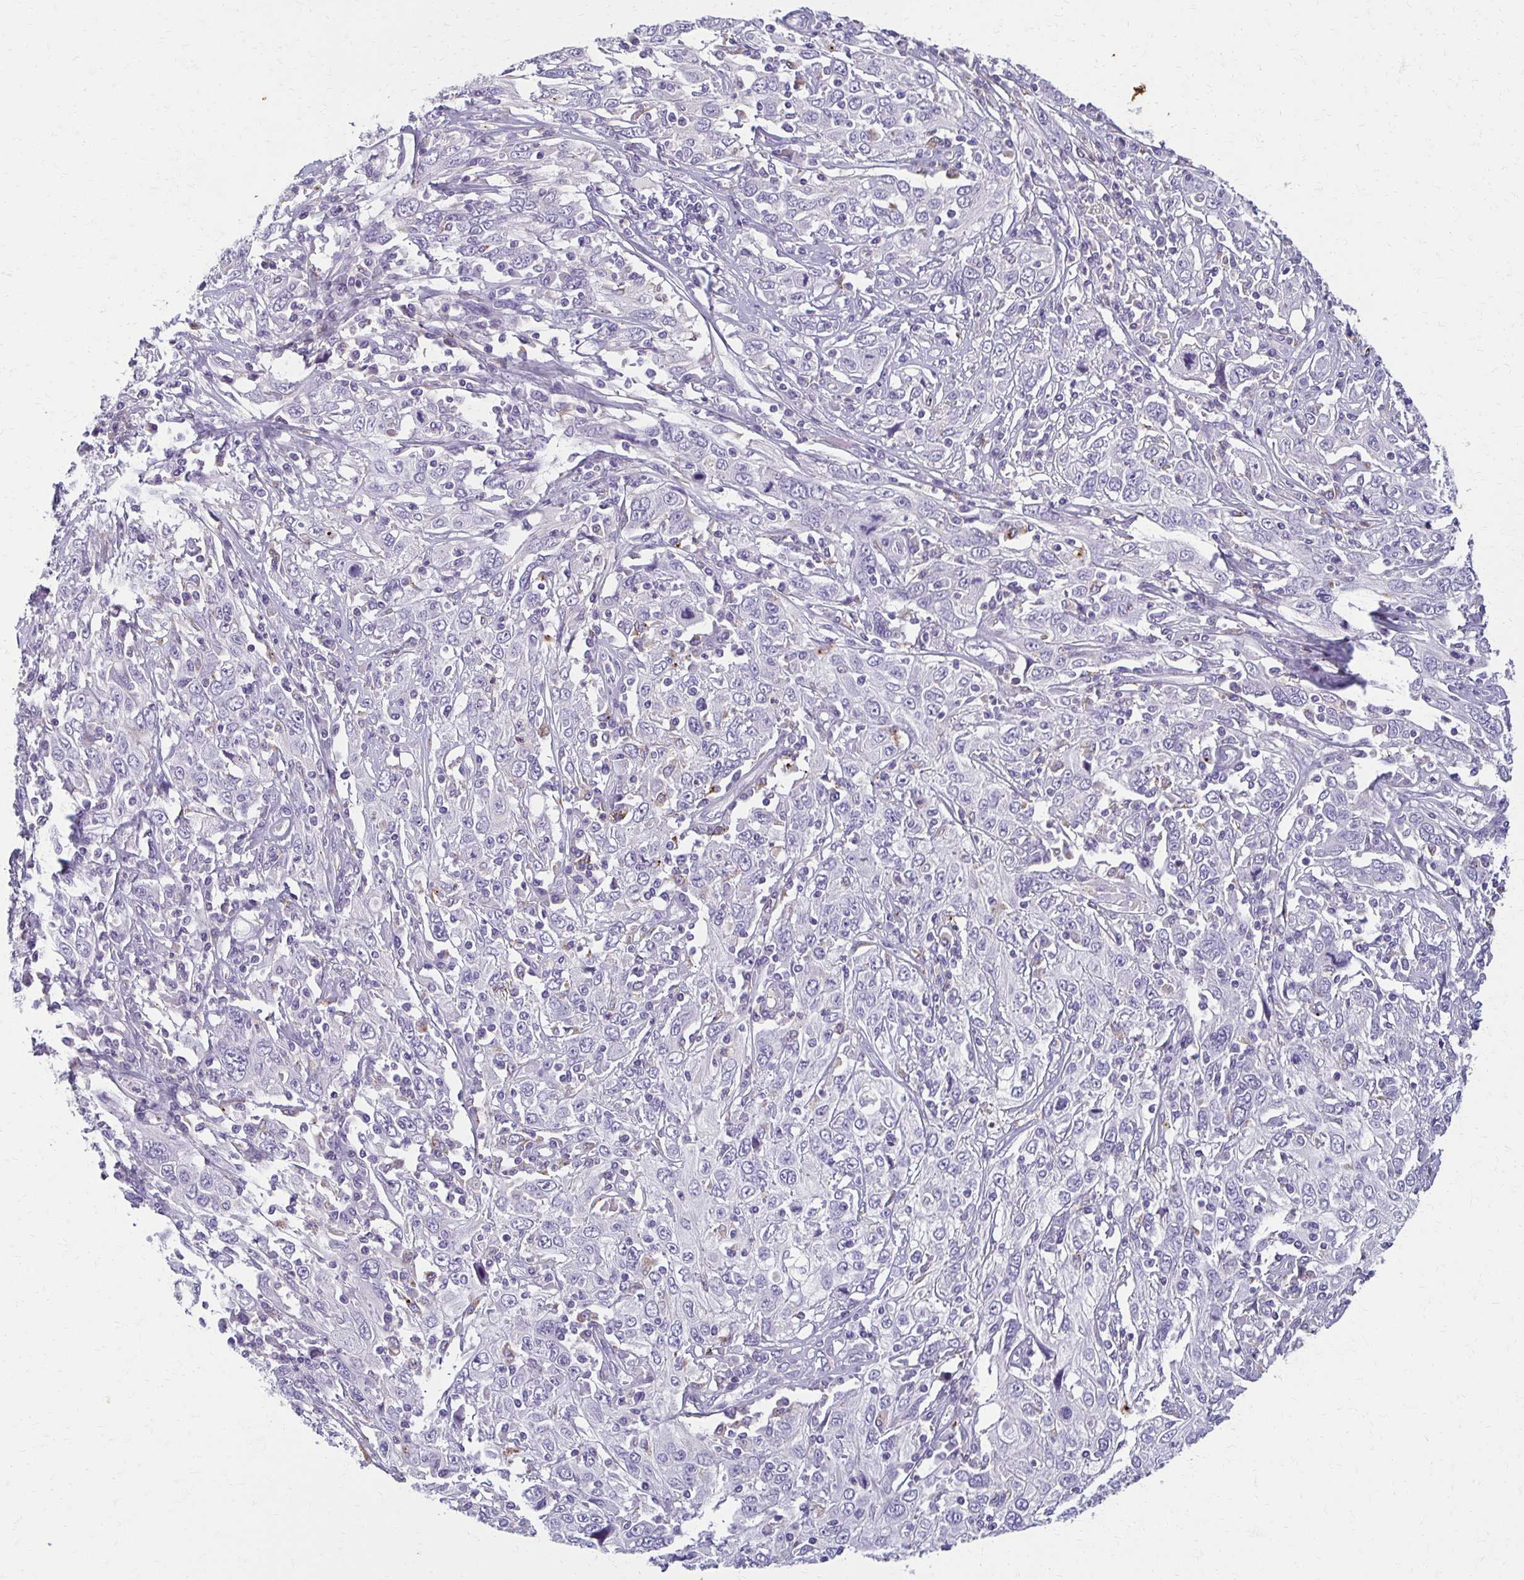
{"staining": {"intensity": "negative", "quantity": "none", "location": "none"}, "tissue": "cervical cancer", "cell_type": "Tumor cells", "image_type": "cancer", "snomed": [{"axis": "morphology", "description": "Squamous cell carcinoma, NOS"}, {"axis": "topography", "description": "Cervix"}], "caption": "DAB (3,3'-diaminobenzidine) immunohistochemical staining of squamous cell carcinoma (cervical) exhibits no significant expression in tumor cells.", "gene": "BBS12", "patient": {"sex": "female", "age": 46}}